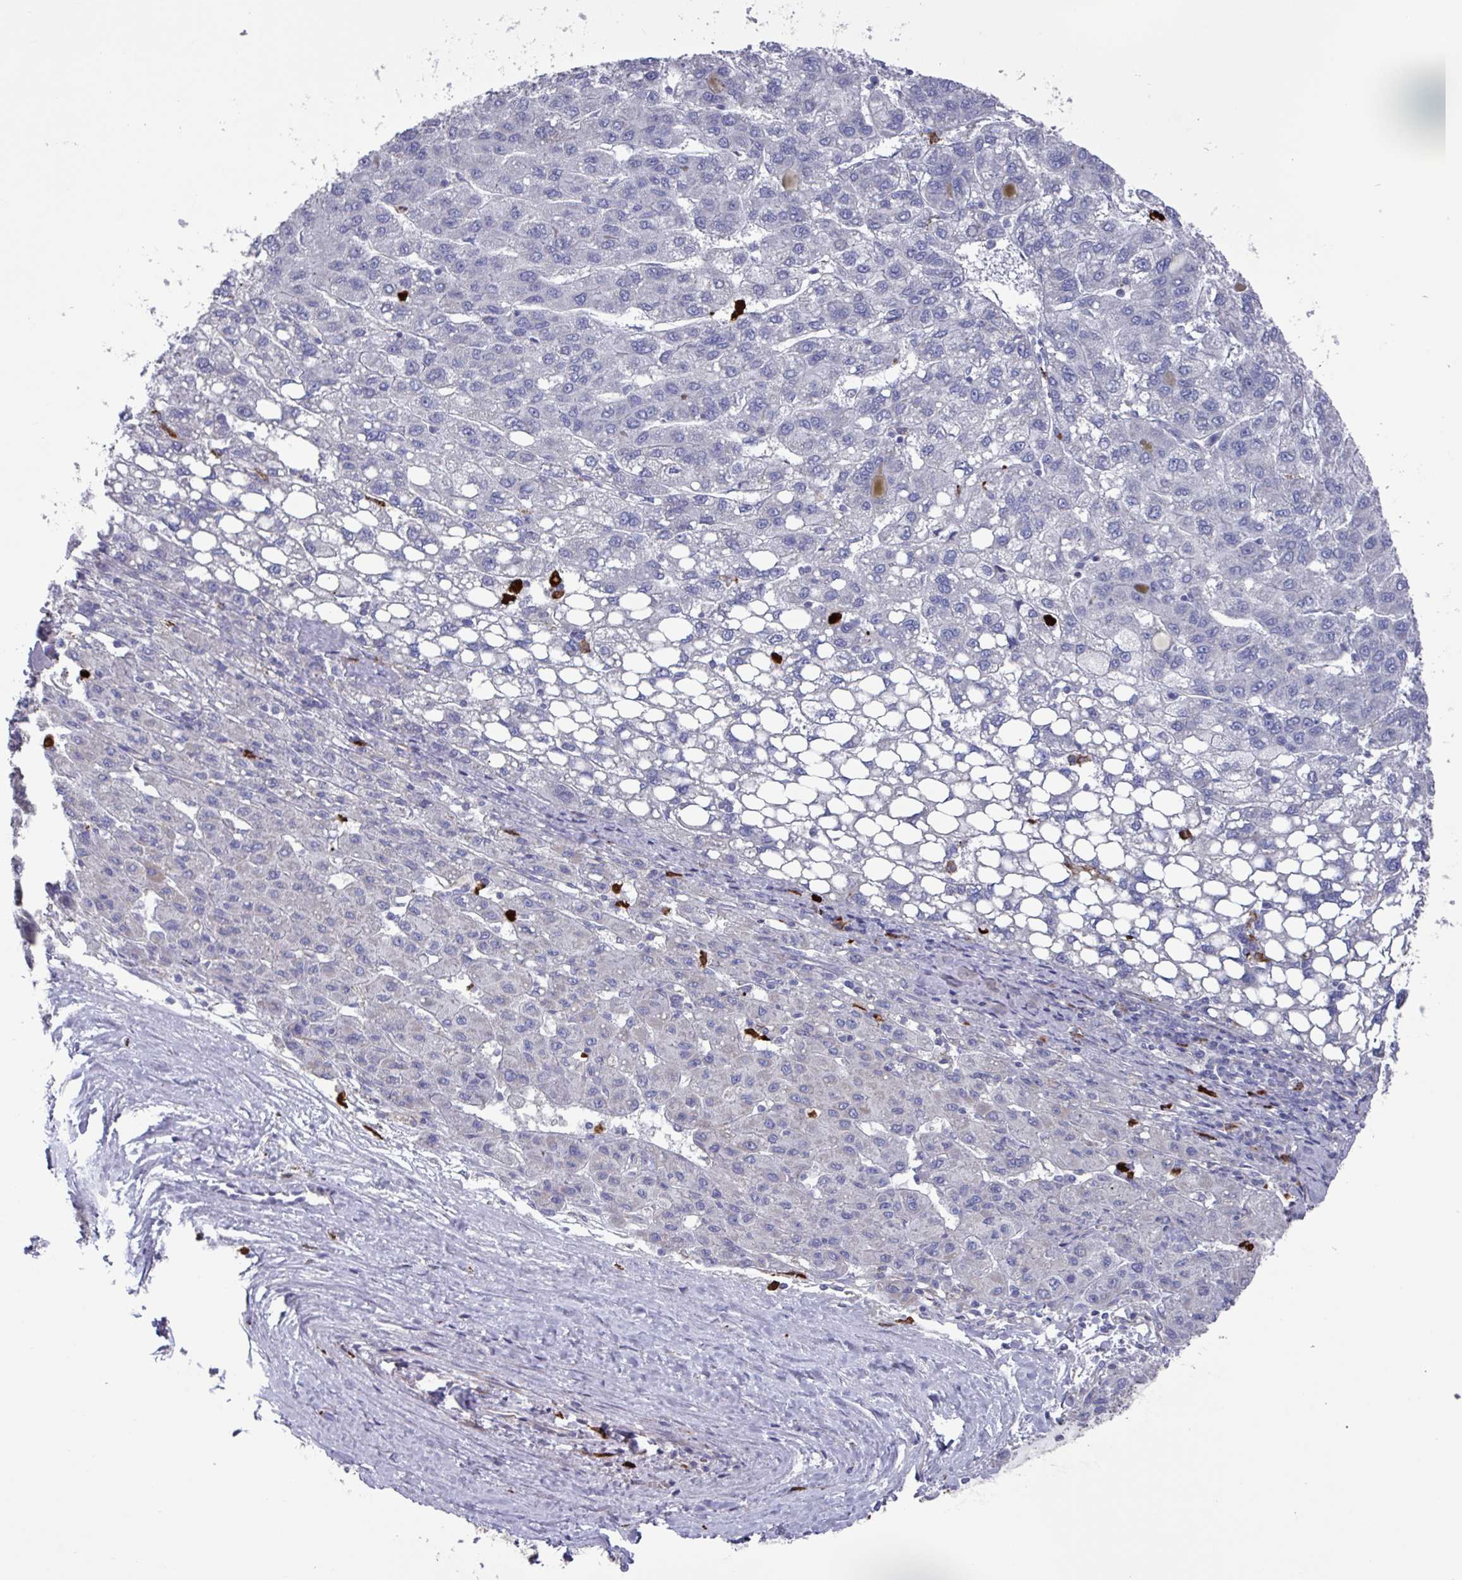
{"staining": {"intensity": "negative", "quantity": "none", "location": "none"}, "tissue": "liver cancer", "cell_type": "Tumor cells", "image_type": "cancer", "snomed": [{"axis": "morphology", "description": "Carcinoma, Hepatocellular, NOS"}, {"axis": "topography", "description": "Liver"}], "caption": "This histopathology image is of liver hepatocellular carcinoma stained with immunohistochemistry (IHC) to label a protein in brown with the nuclei are counter-stained blue. There is no positivity in tumor cells.", "gene": "UQCC2", "patient": {"sex": "female", "age": 82}}